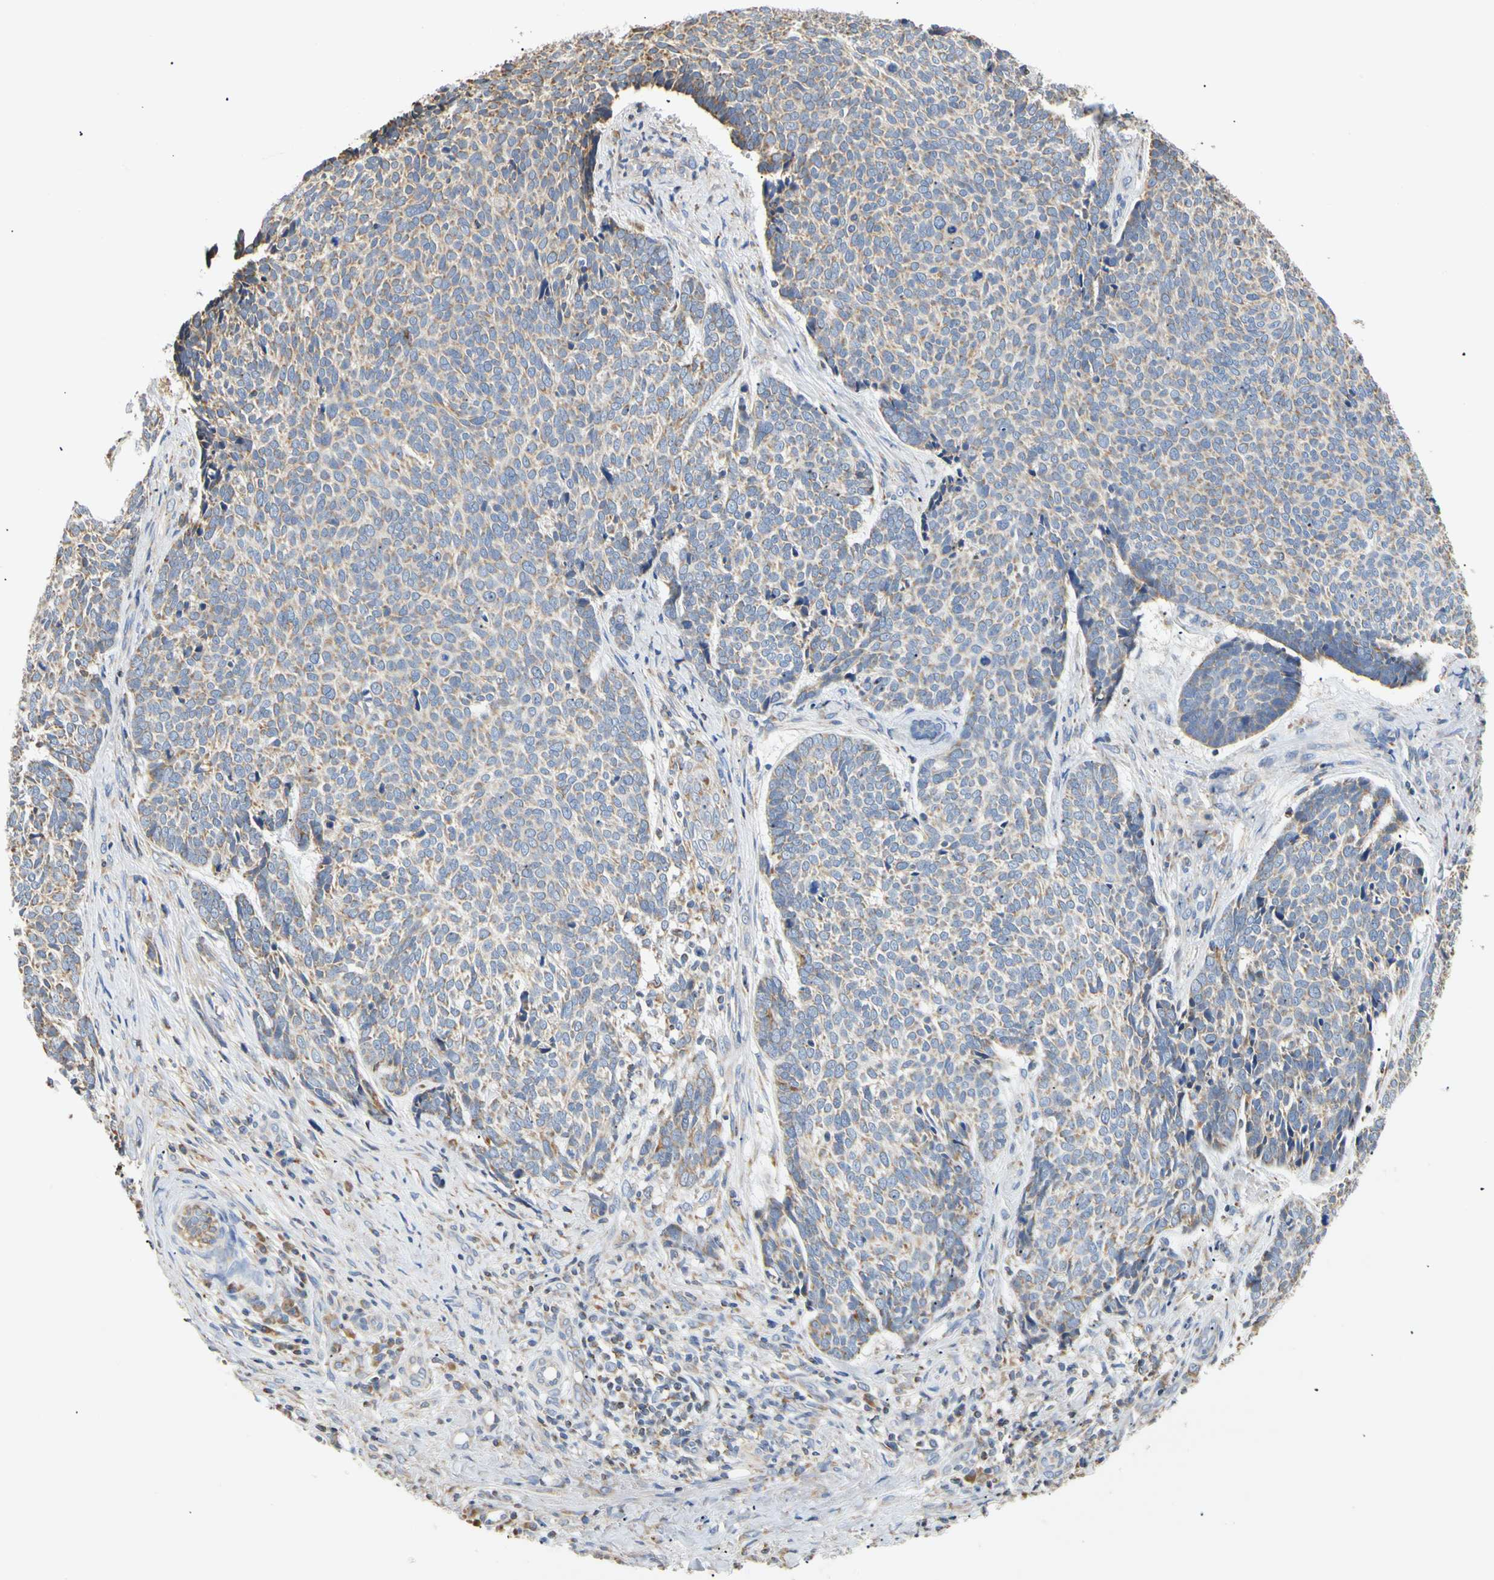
{"staining": {"intensity": "weak", "quantity": ">75%", "location": "cytoplasmic/membranous"}, "tissue": "skin cancer", "cell_type": "Tumor cells", "image_type": "cancer", "snomed": [{"axis": "morphology", "description": "Basal cell carcinoma"}, {"axis": "topography", "description": "Skin"}], "caption": "This photomicrograph demonstrates IHC staining of skin basal cell carcinoma, with low weak cytoplasmic/membranous positivity in about >75% of tumor cells.", "gene": "PLGRKT", "patient": {"sex": "male", "age": 84}}